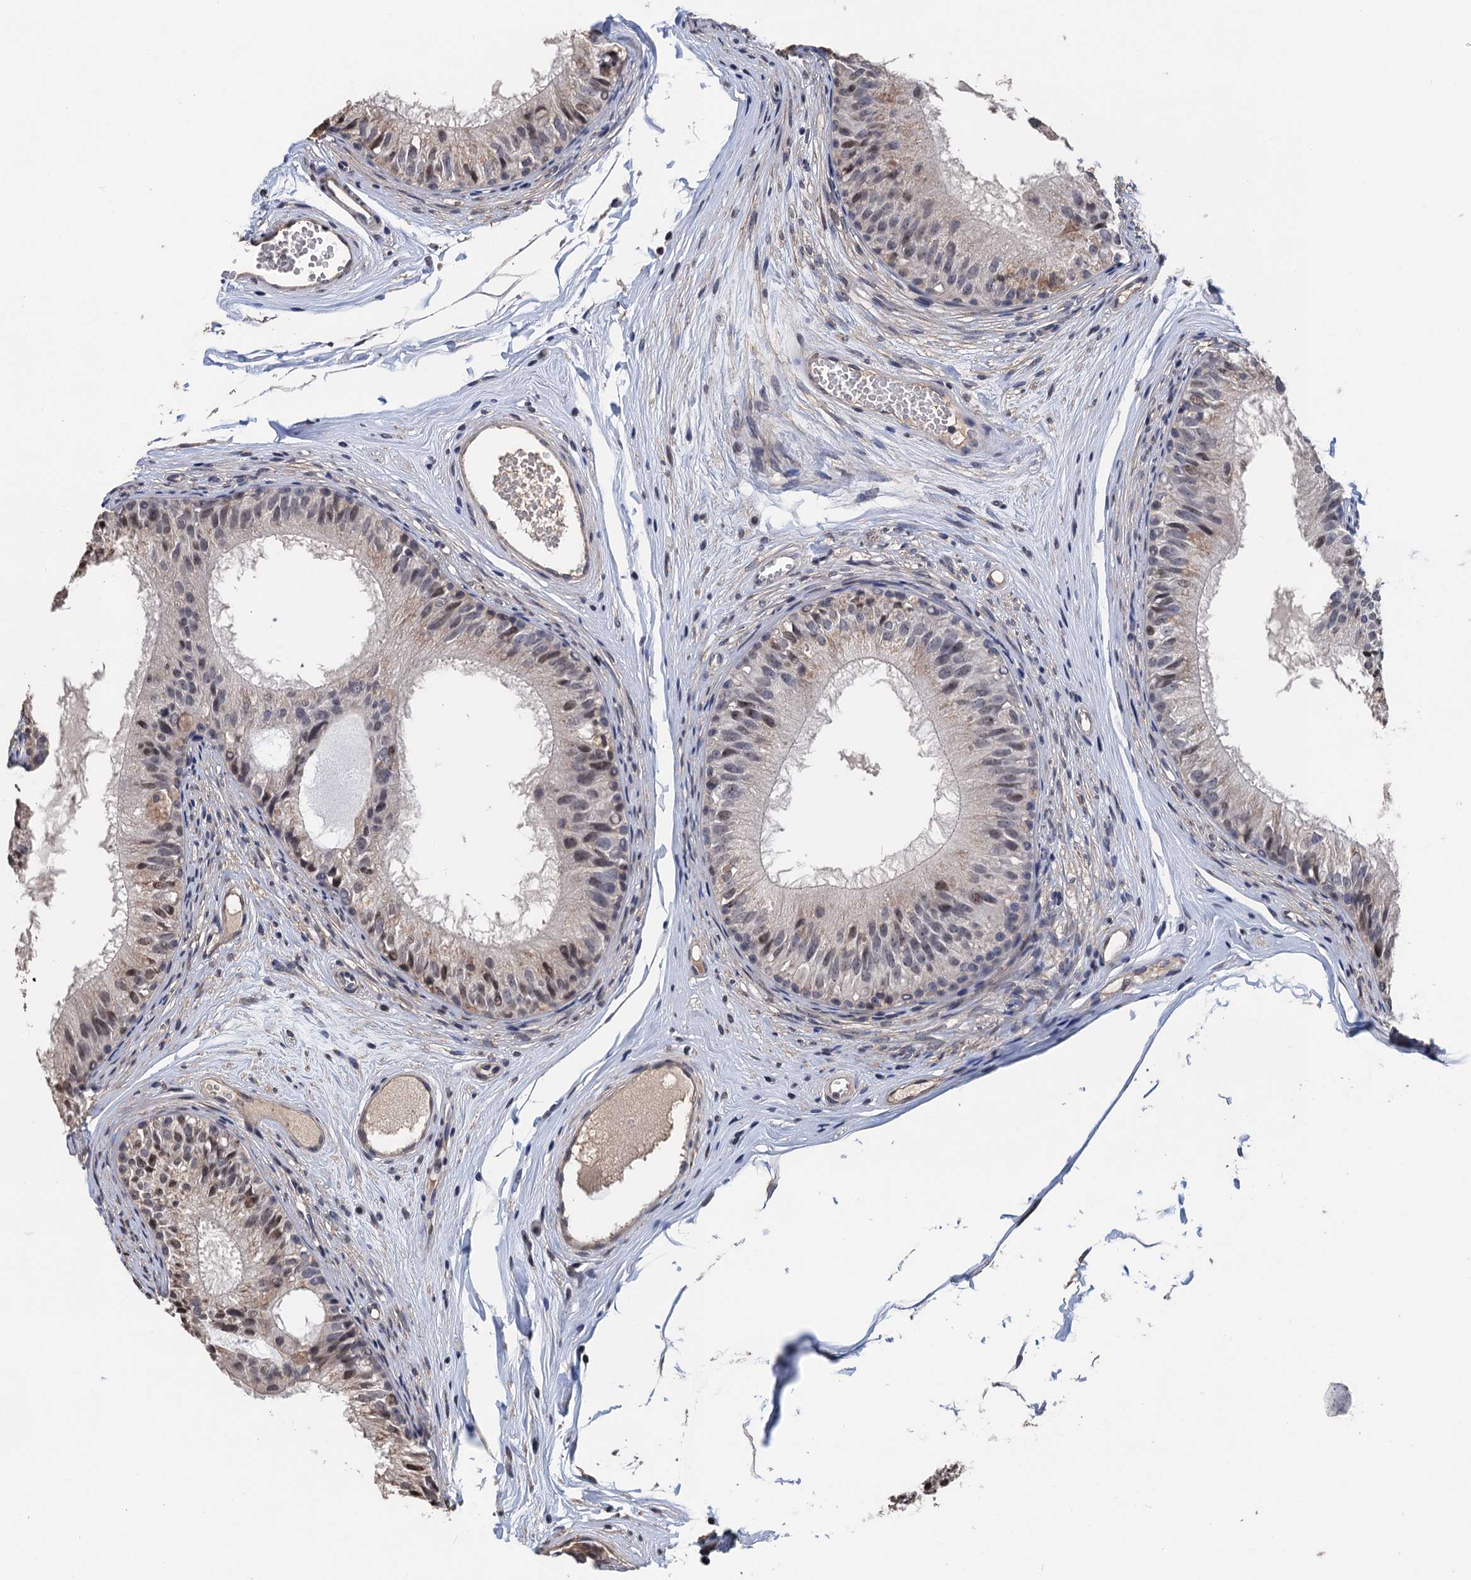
{"staining": {"intensity": "moderate", "quantity": "<25%", "location": "nuclear"}, "tissue": "epididymis", "cell_type": "Glandular cells", "image_type": "normal", "snomed": [{"axis": "morphology", "description": "Normal tissue, NOS"}, {"axis": "morphology", "description": "Seminoma in situ"}, {"axis": "topography", "description": "Testis"}, {"axis": "topography", "description": "Epididymis"}], "caption": "Epididymis stained with DAB (3,3'-diaminobenzidine) immunohistochemistry (IHC) reveals low levels of moderate nuclear staining in about <25% of glandular cells.", "gene": "ART5", "patient": {"sex": "male", "age": 28}}